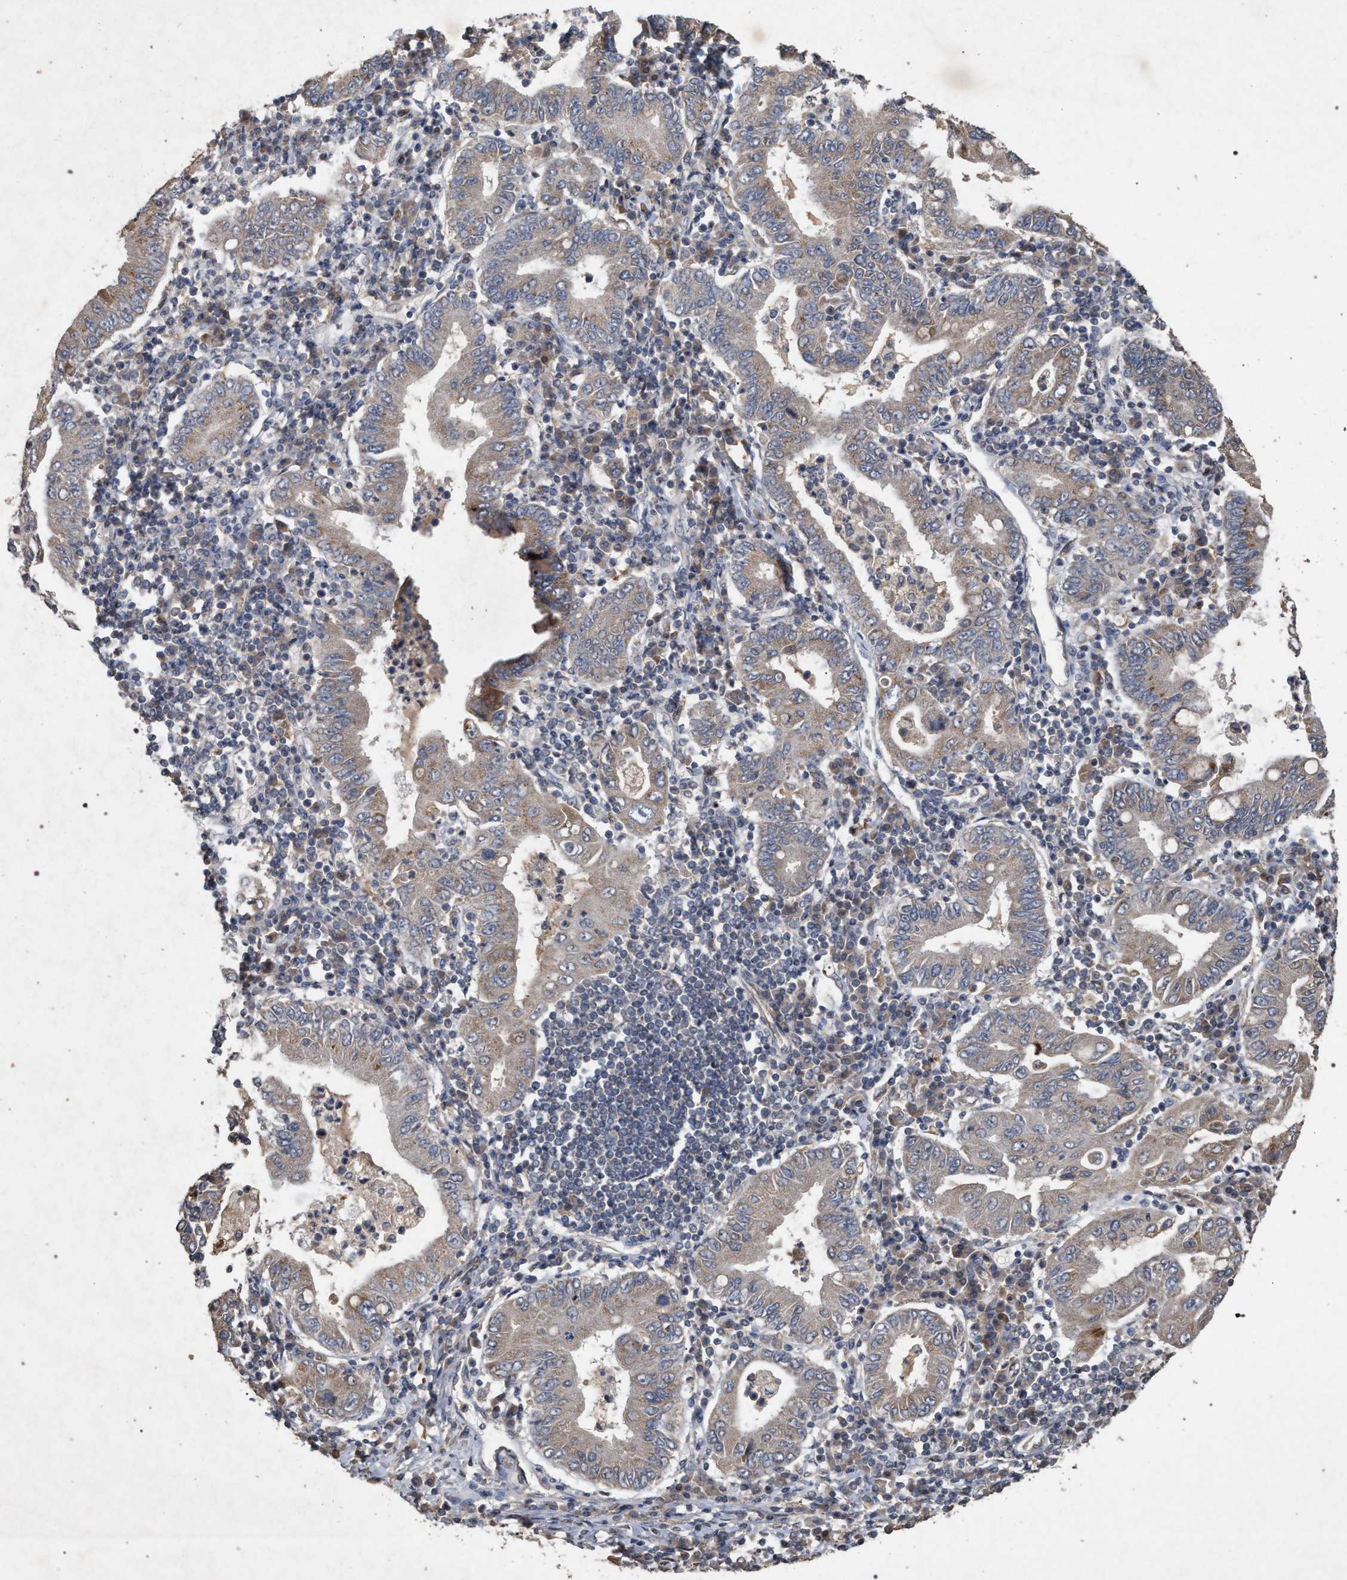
{"staining": {"intensity": "moderate", "quantity": ">75%", "location": "cytoplasmic/membranous"}, "tissue": "stomach cancer", "cell_type": "Tumor cells", "image_type": "cancer", "snomed": [{"axis": "morphology", "description": "Normal tissue, NOS"}, {"axis": "morphology", "description": "Adenocarcinoma, NOS"}, {"axis": "topography", "description": "Esophagus"}, {"axis": "topography", "description": "Stomach, upper"}, {"axis": "topography", "description": "Peripheral nerve tissue"}], "caption": "This is an image of immunohistochemistry (IHC) staining of stomach cancer (adenocarcinoma), which shows moderate staining in the cytoplasmic/membranous of tumor cells.", "gene": "PKD2L1", "patient": {"sex": "male", "age": 62}}